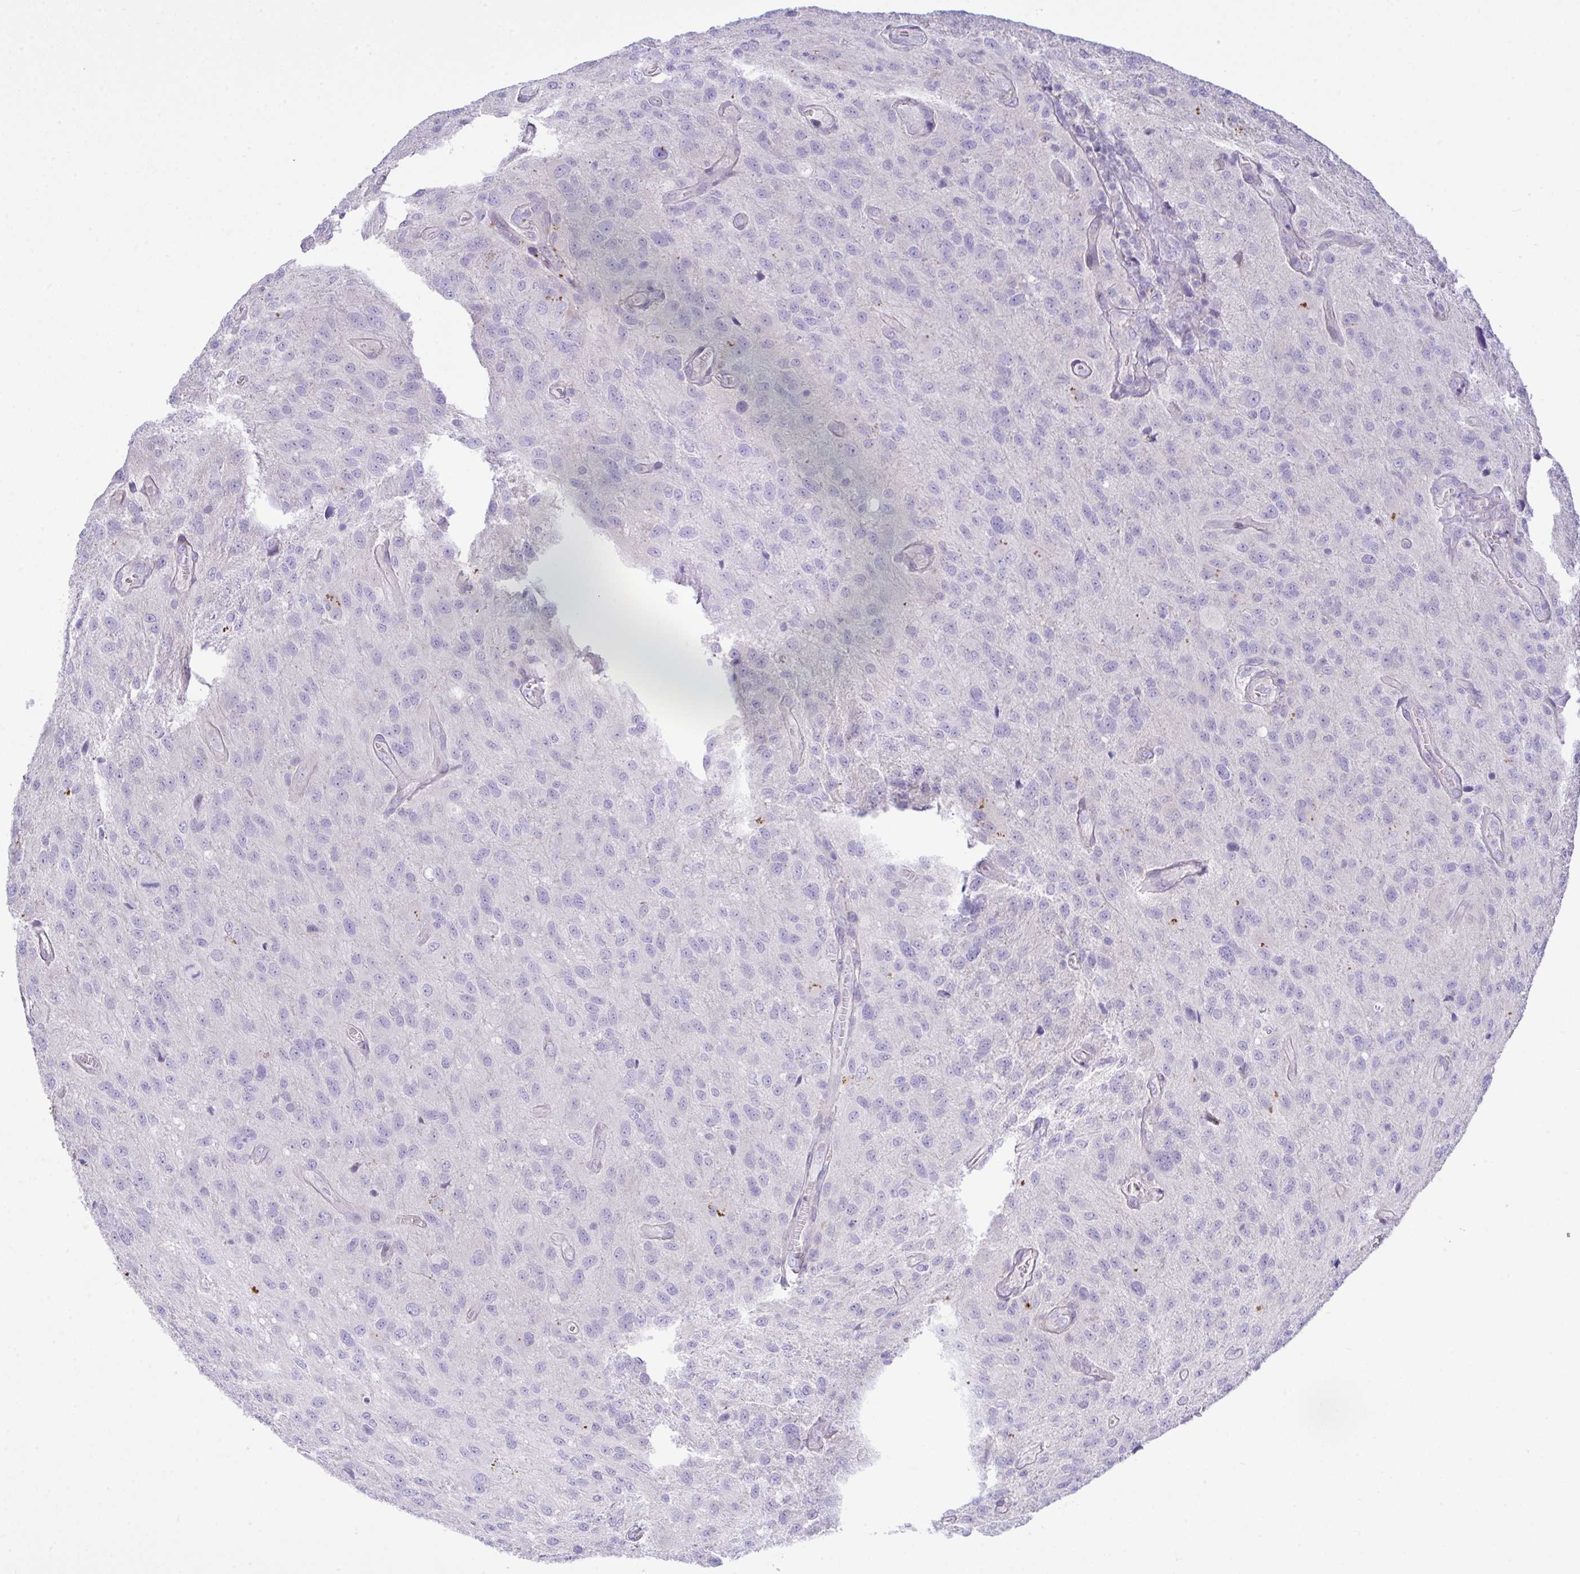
{"staining": {"intensity": "moderate", "quantity": "<25%", "location": "cytoplasmic/membranous"}, "tissue": "glioma", "cell_type": "Tumor cells", "image_type": "cancer", "snomed": [{"axis": "morphology", "description": "Glioma, malignant, Low grade"}, {"axis": "topography", "description": "Brain"}], "caption": "A histopathology image showing moderate cytoplasmic/membranous positivity in approximately <25% of tumor cells in glioma, as visualized by brown immunohistochemical staining.", "gene": "WDR97", "patient": {"sex": "male", "age": 66}}